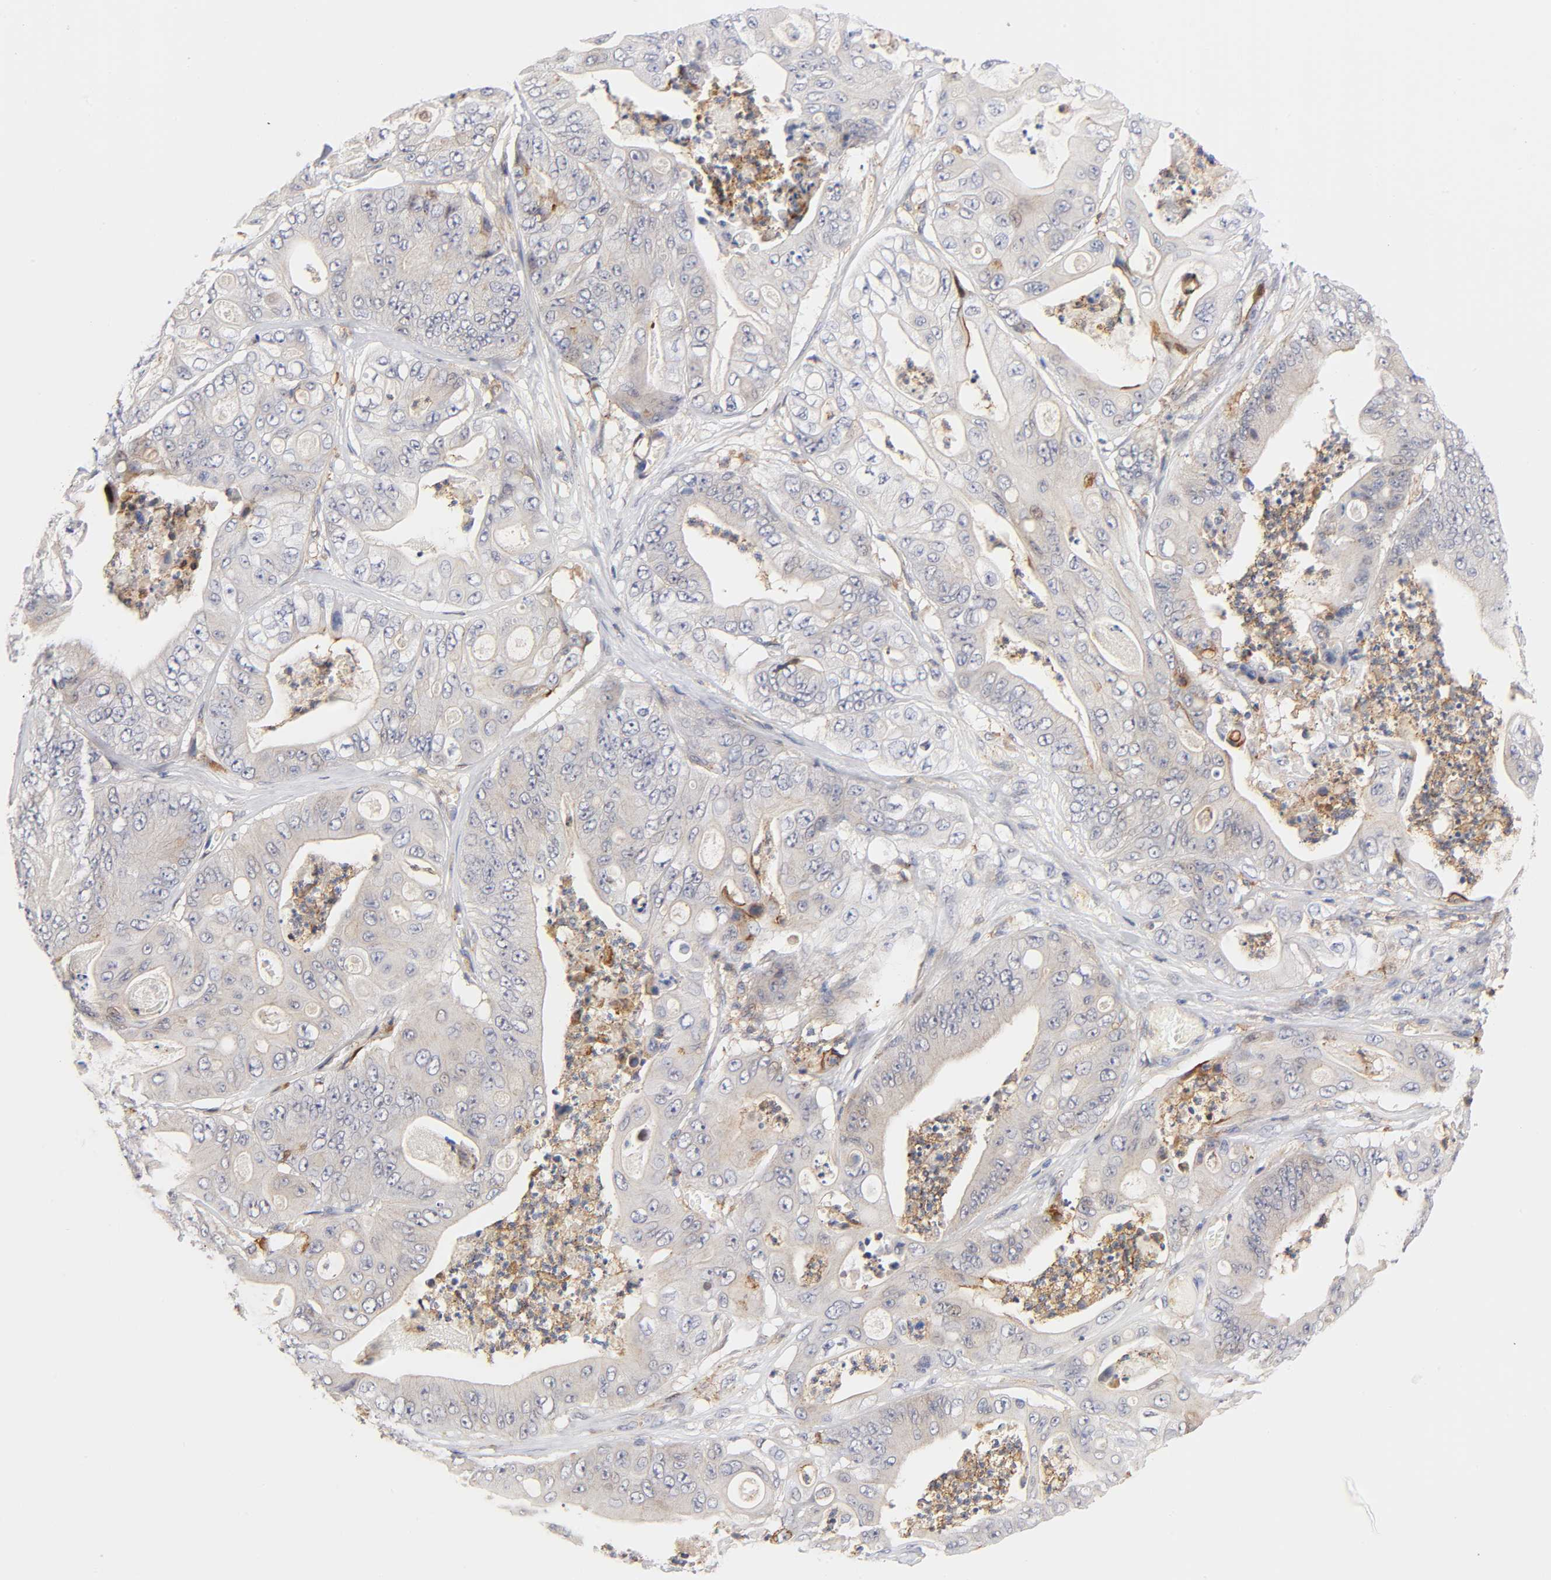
{"staining": {"intensity": "moderate", "quantity": ">75%", "location": "cytoplasmic/membranous"}, "tissue": "stomach cancer", "cell_type": "Tumor cells", "image_type": "cancer", "snomed": [{"axis": "morphology", "description": "Adenocarcinoma, NOS"}, {"axis": "topography", "description": "Stomach"}], "caption": "This photomicrograph reveals adenocarcinoma (stomach) stained with immunohistochemistry (IHC) to label a protein in brown. The cytoplasmic/membranous of tumor cells show moderate positivity for the protein. Nuclei are counter-stained blue.", "gene": "ANXA7", "patient": {"sex": "female", "age": 73}}